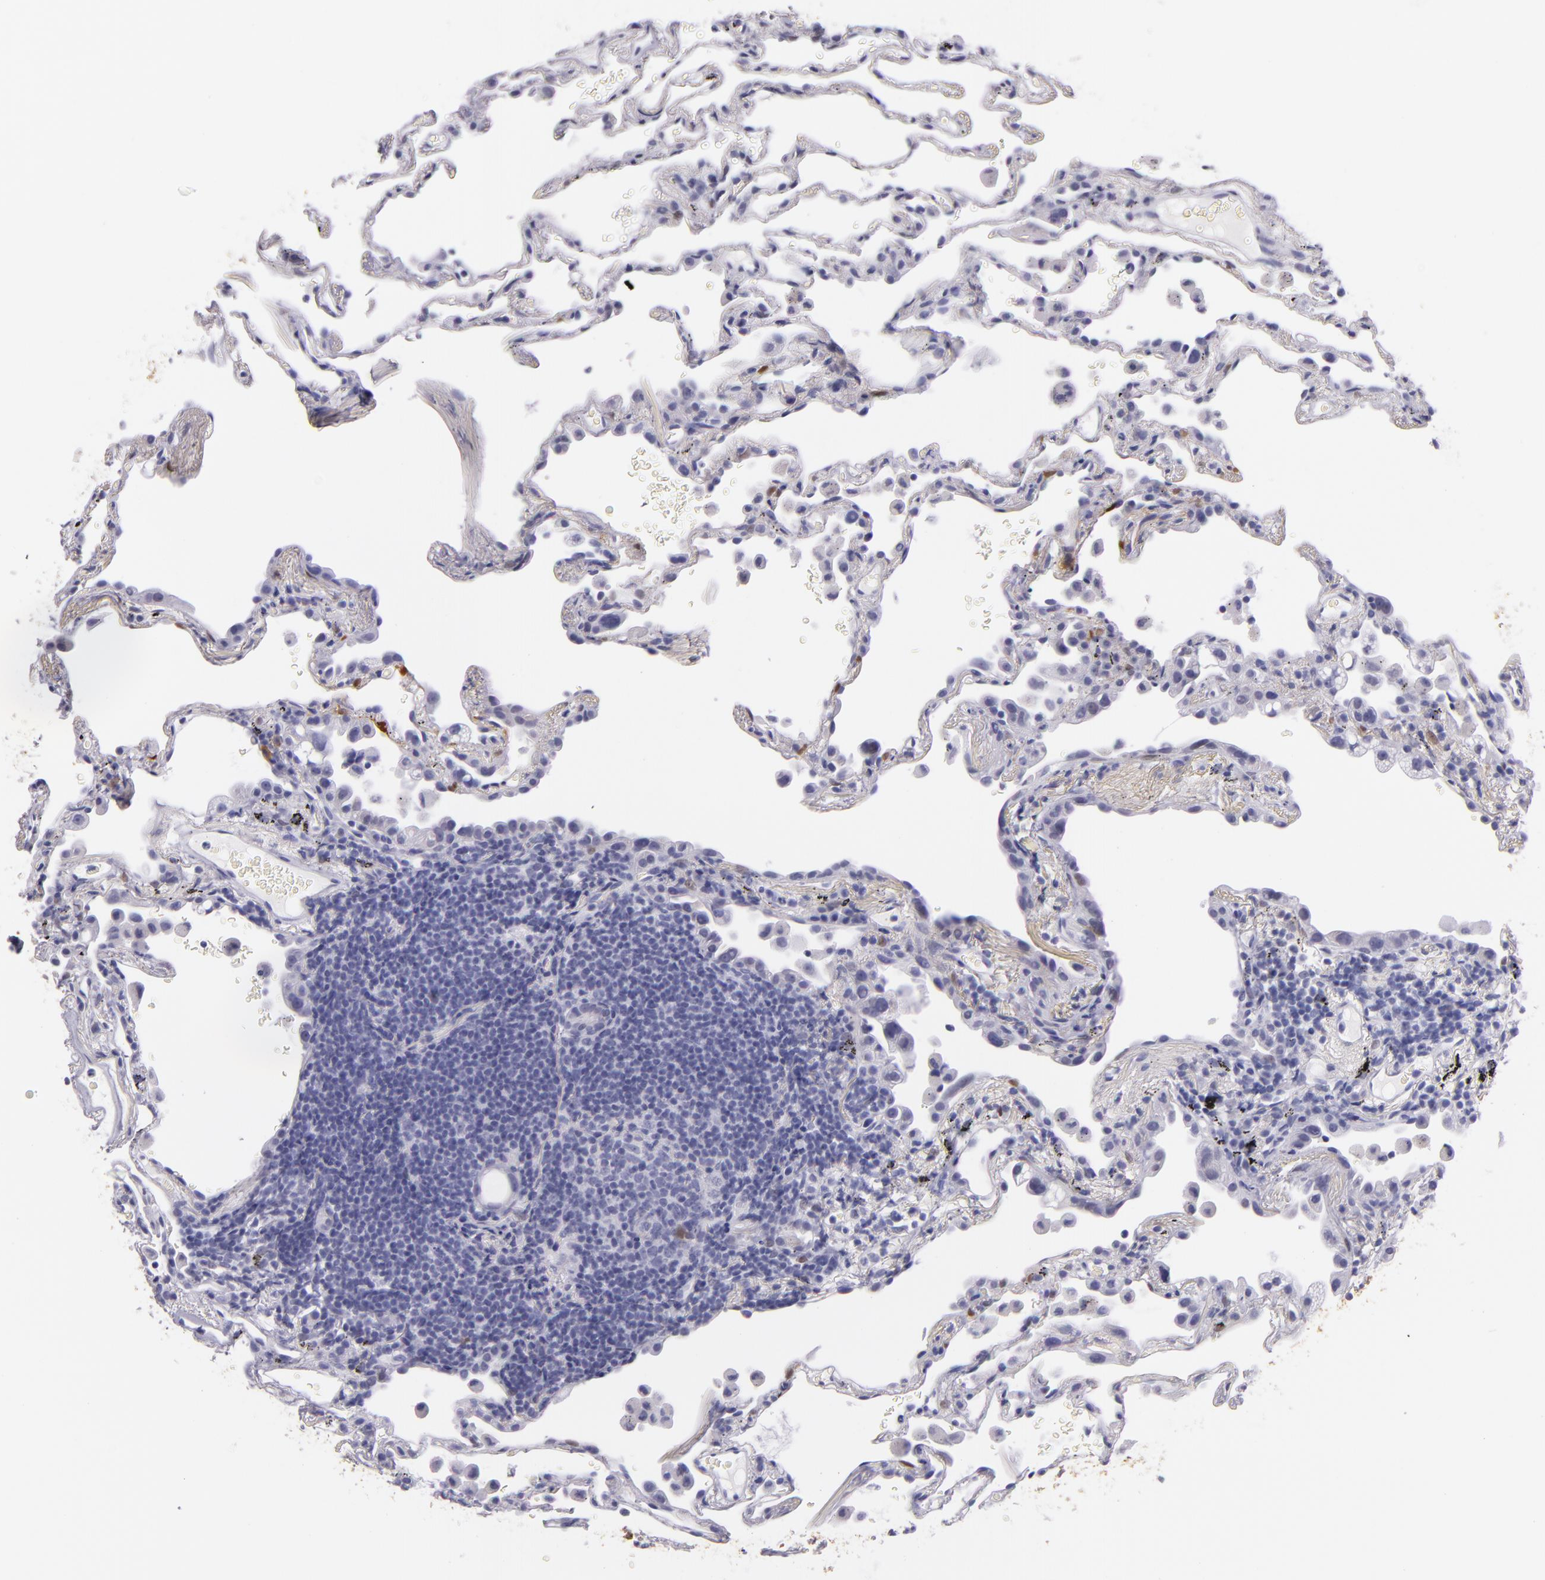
{"staining": {"intensity": "negative", "quantity": "none", "location": "none"}, "tissue": "lung", "cell_type": "Alveolar cells", "image_type": "normal", "snomed": [{"axis": "morphology", "description": "Normal tissue, NOS"}, {"axis": "morphology", "description": "Inflammation, NOS"}, {"axis": "topography", "description": "Lung"}], "caption": "Lung stained for a protein using immunohistochemistry exhibits no positivity alveolar cells.", "gene": "MT1A", "patient": {"sex": "male", "age": 69}}